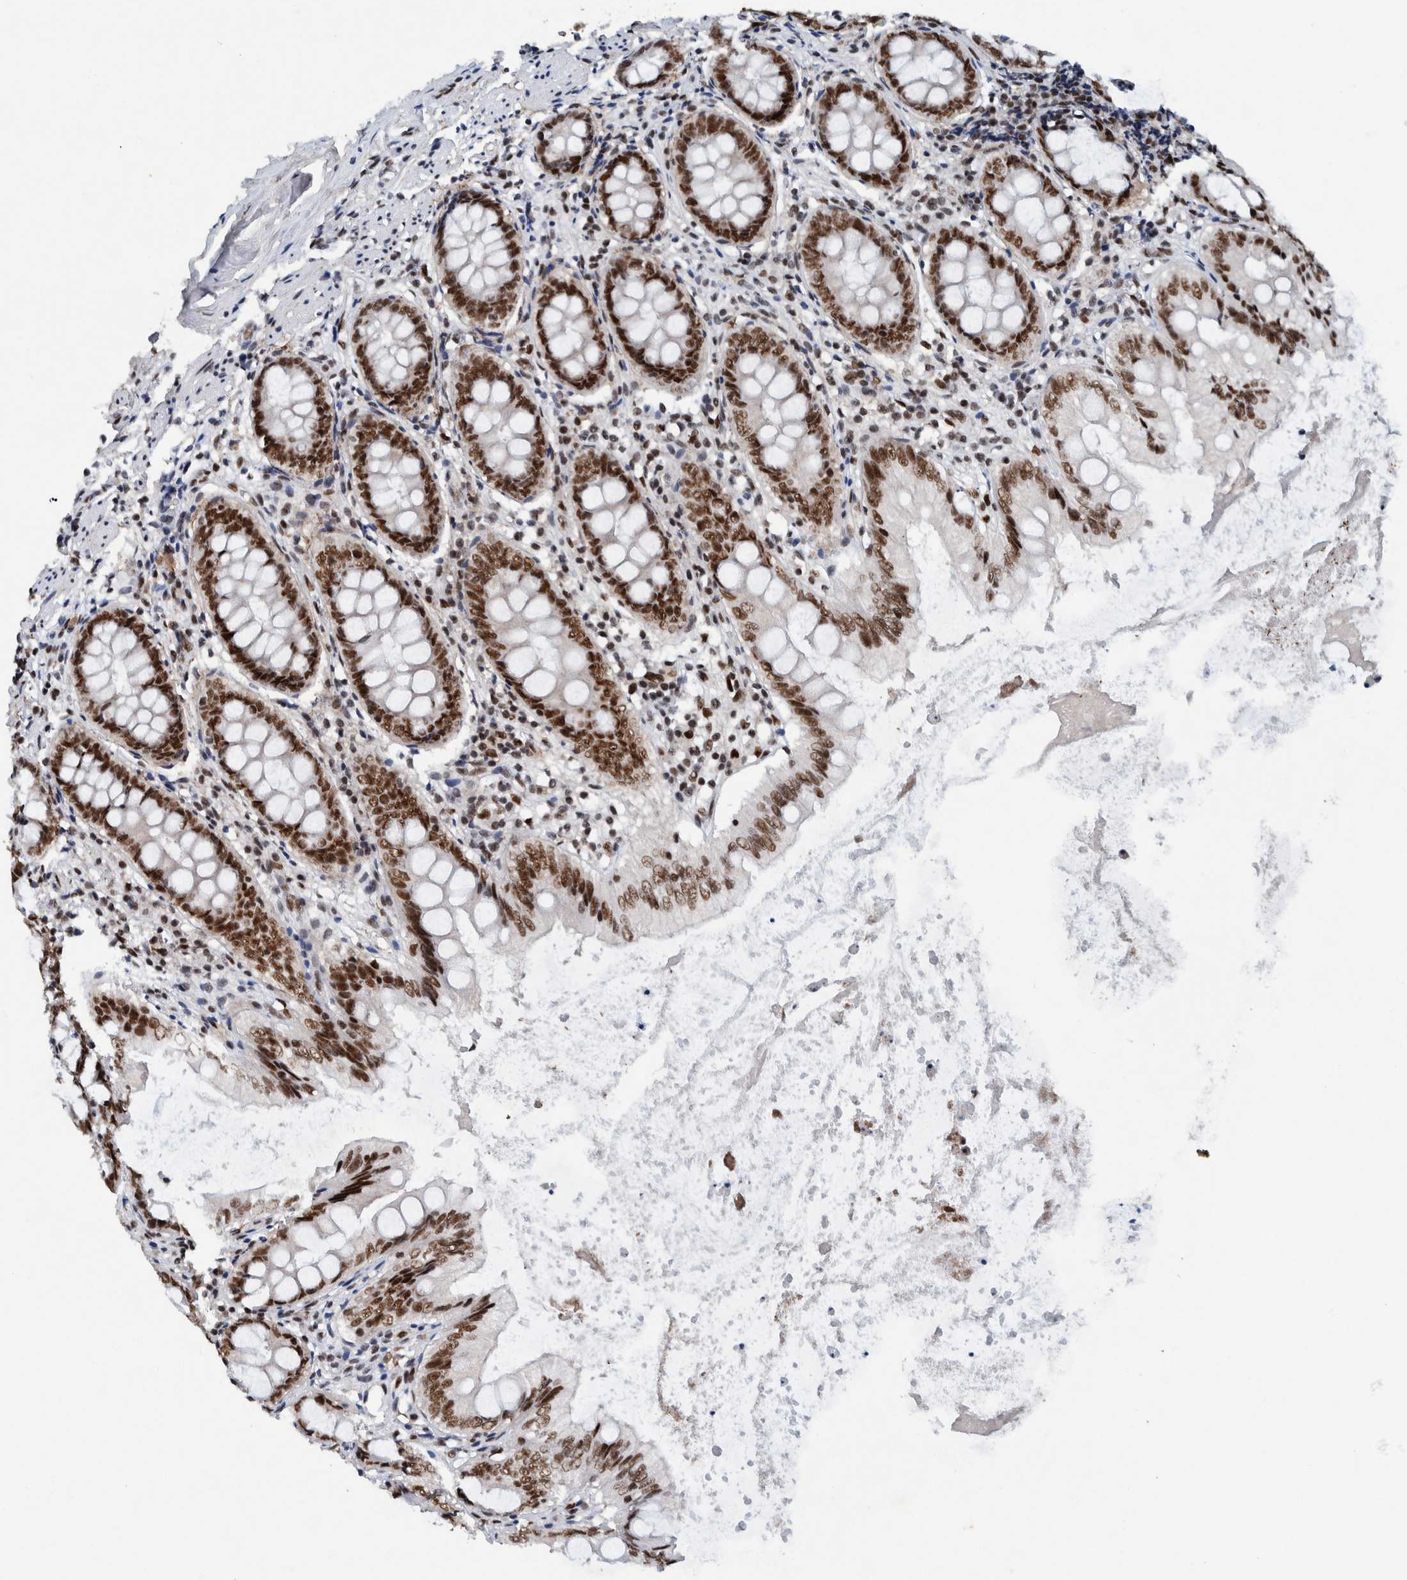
{"staining": {"intensity": "strong", "quantity": ">75%", "location": "nuclear"}, "tissue": "appendix", "cell_type": "Glandular cells", "image_type": "normal", "snomed": [{"axis": "morphology", "description": "Normal tissue, NOS"}, {"axis": "topography", "description": "Appendix"}], "caption": "Immunohistochemical staining of normal human appendix shows high levels of strong nuclear expression in about >75% of glandular cells.", "gene": "TAF10", "patient": {"sex": "female", "age": 77}}